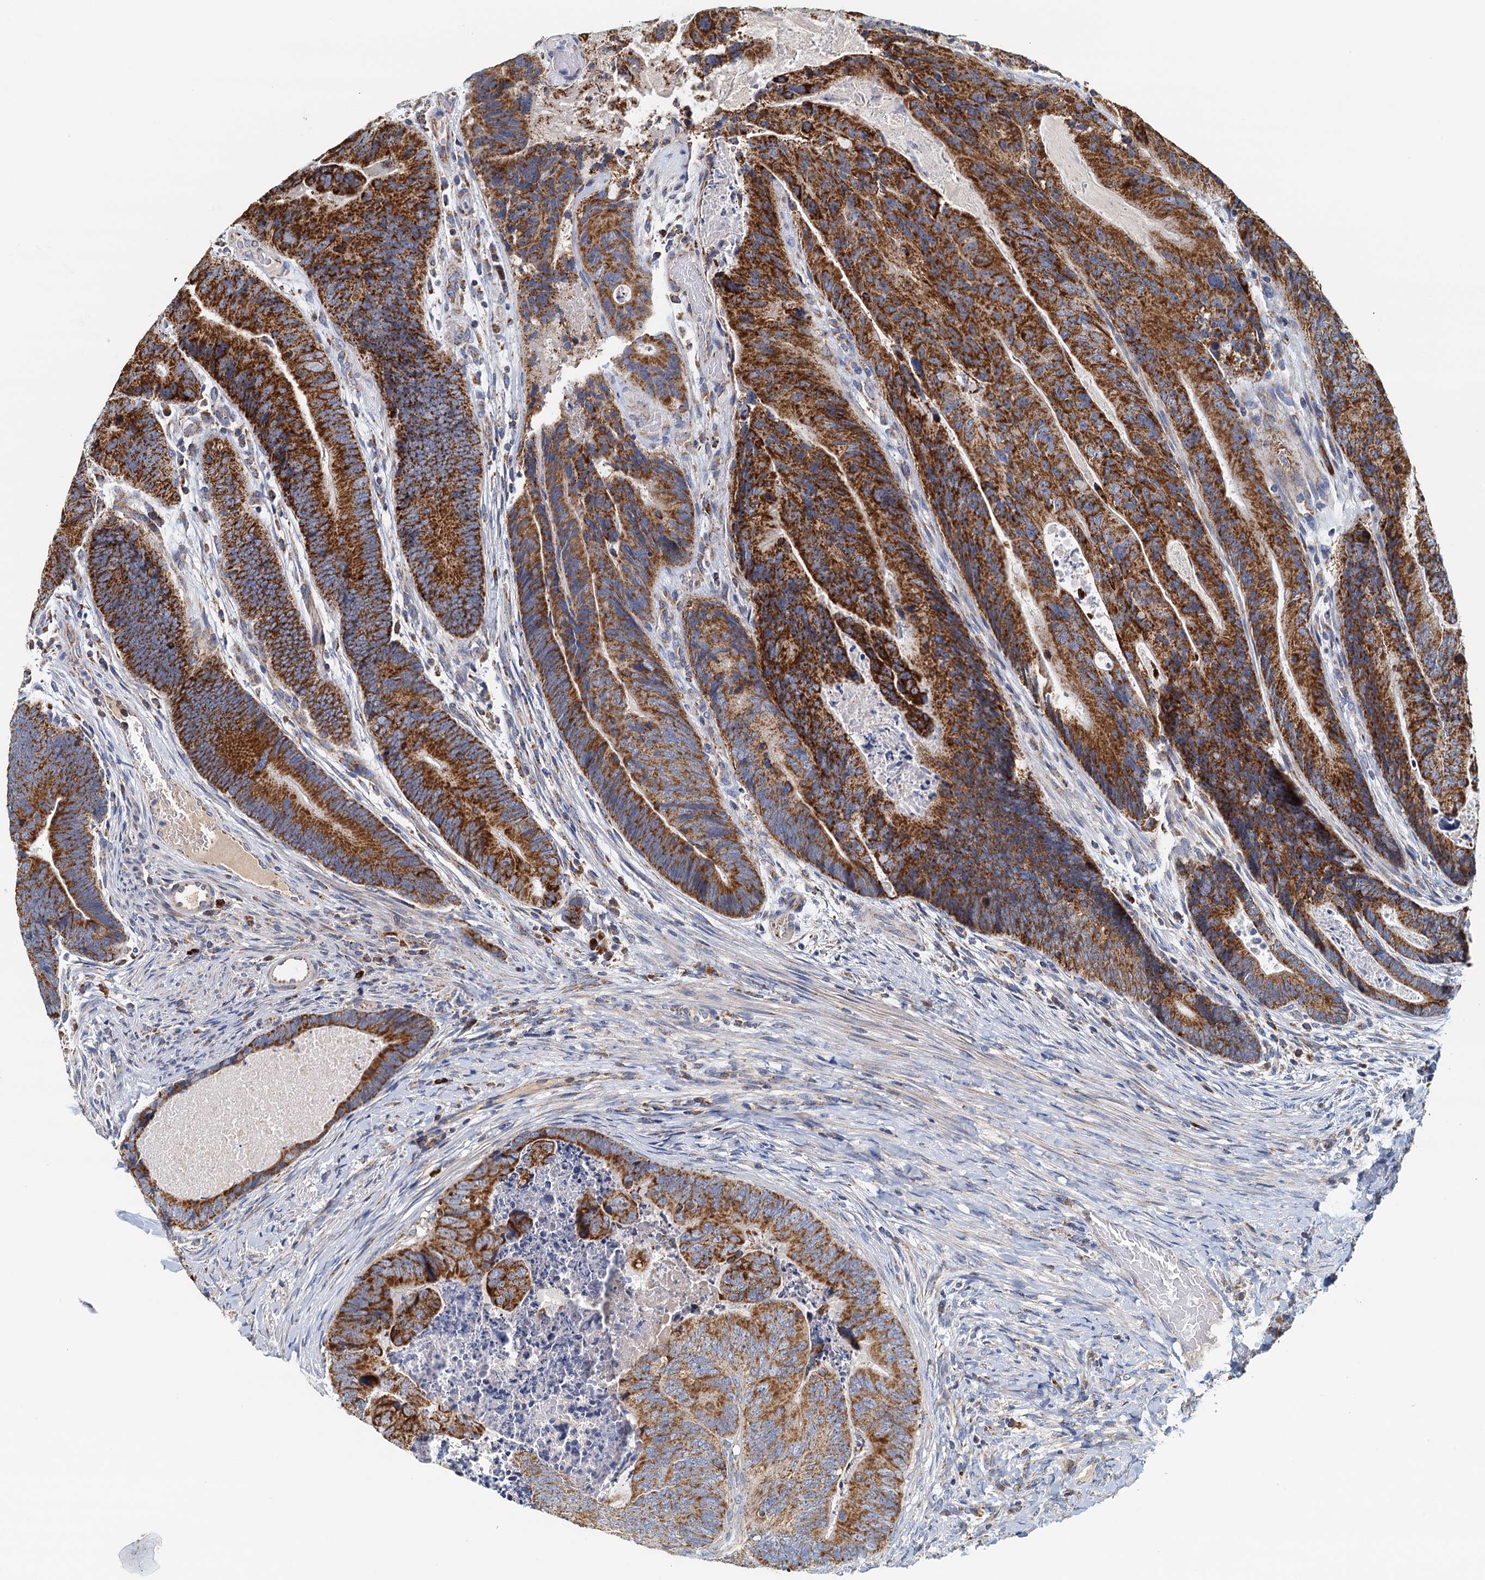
{"staining": {"intensity": "strong", "quantity": ">75%", "location": "cytoplasmic/membranous"}, "tissue": "colorectal cancer", "cell_type": "Tumor cells", "image_type": "cancer", "snomed": [{"axis": "morphology", "description": "Adenocarcinoma, NOS"}, {"axis": "topography", "description": "Colon"}], "caption": "Colorectal cancer stained with a brown dye demonstrates strong cytoplasmic/membranous positive expression in about >75% of tumor cells.", "gene": "POC1A", "patient": {"sex": "female", "age": 67}}